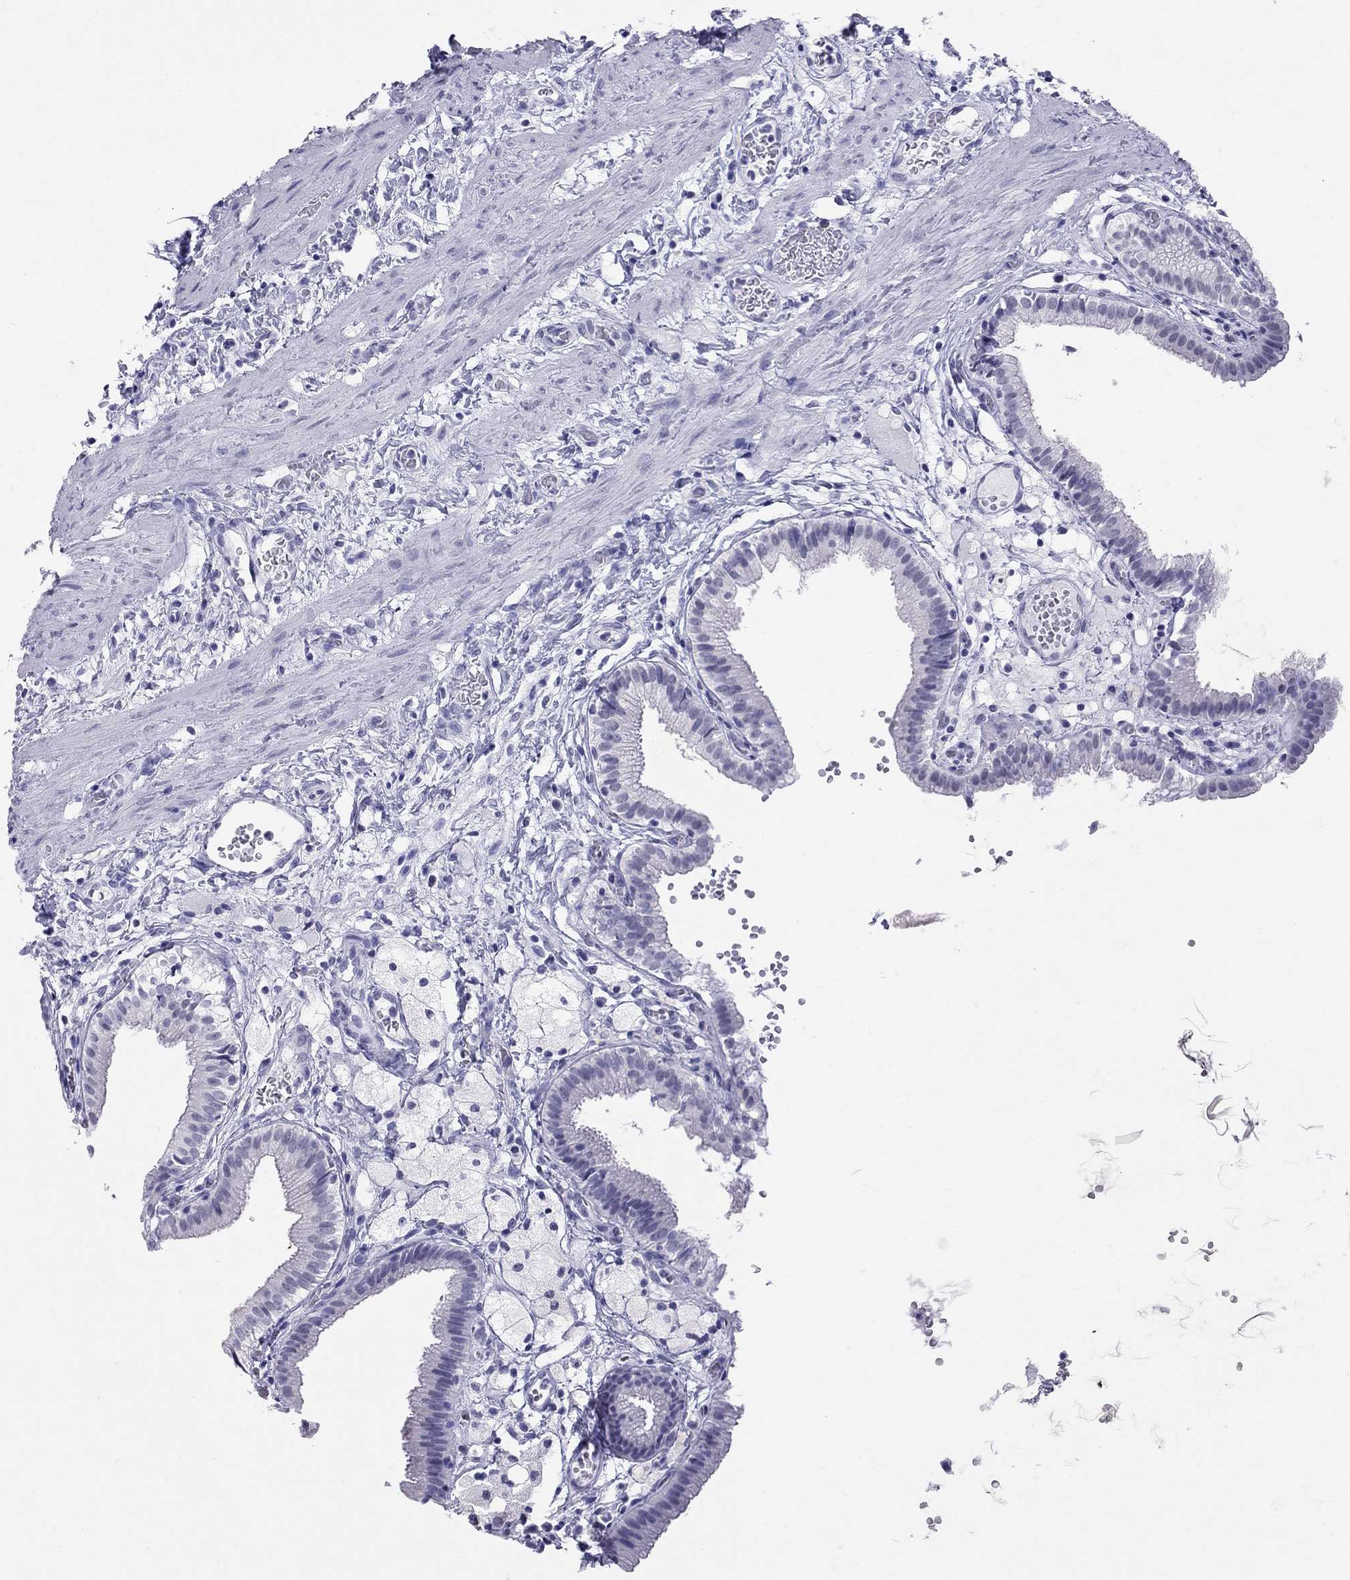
{"staining": {"intensity": "negative", "quantity": "none", "location": "none"}, "tissue": "gallbladder", "cell_type": "Glandular cells", "image_type": "normal", "snomed": [{"axis": "morphology", "description": "Normal tissue, NOS"}, {"axis": "topography", "description": "Gallbladder"}], "caption": "Protein analysis of benign gallbladder reveals no significant staining in glandular cells. The staining was performed using DAB to visualize the protein expression in brown, while the nuclei were stained in blue with hematoxylin (Magnification: 20x).", "gene": "LYAR", "patient": {"sex": "female", "age": 24}}